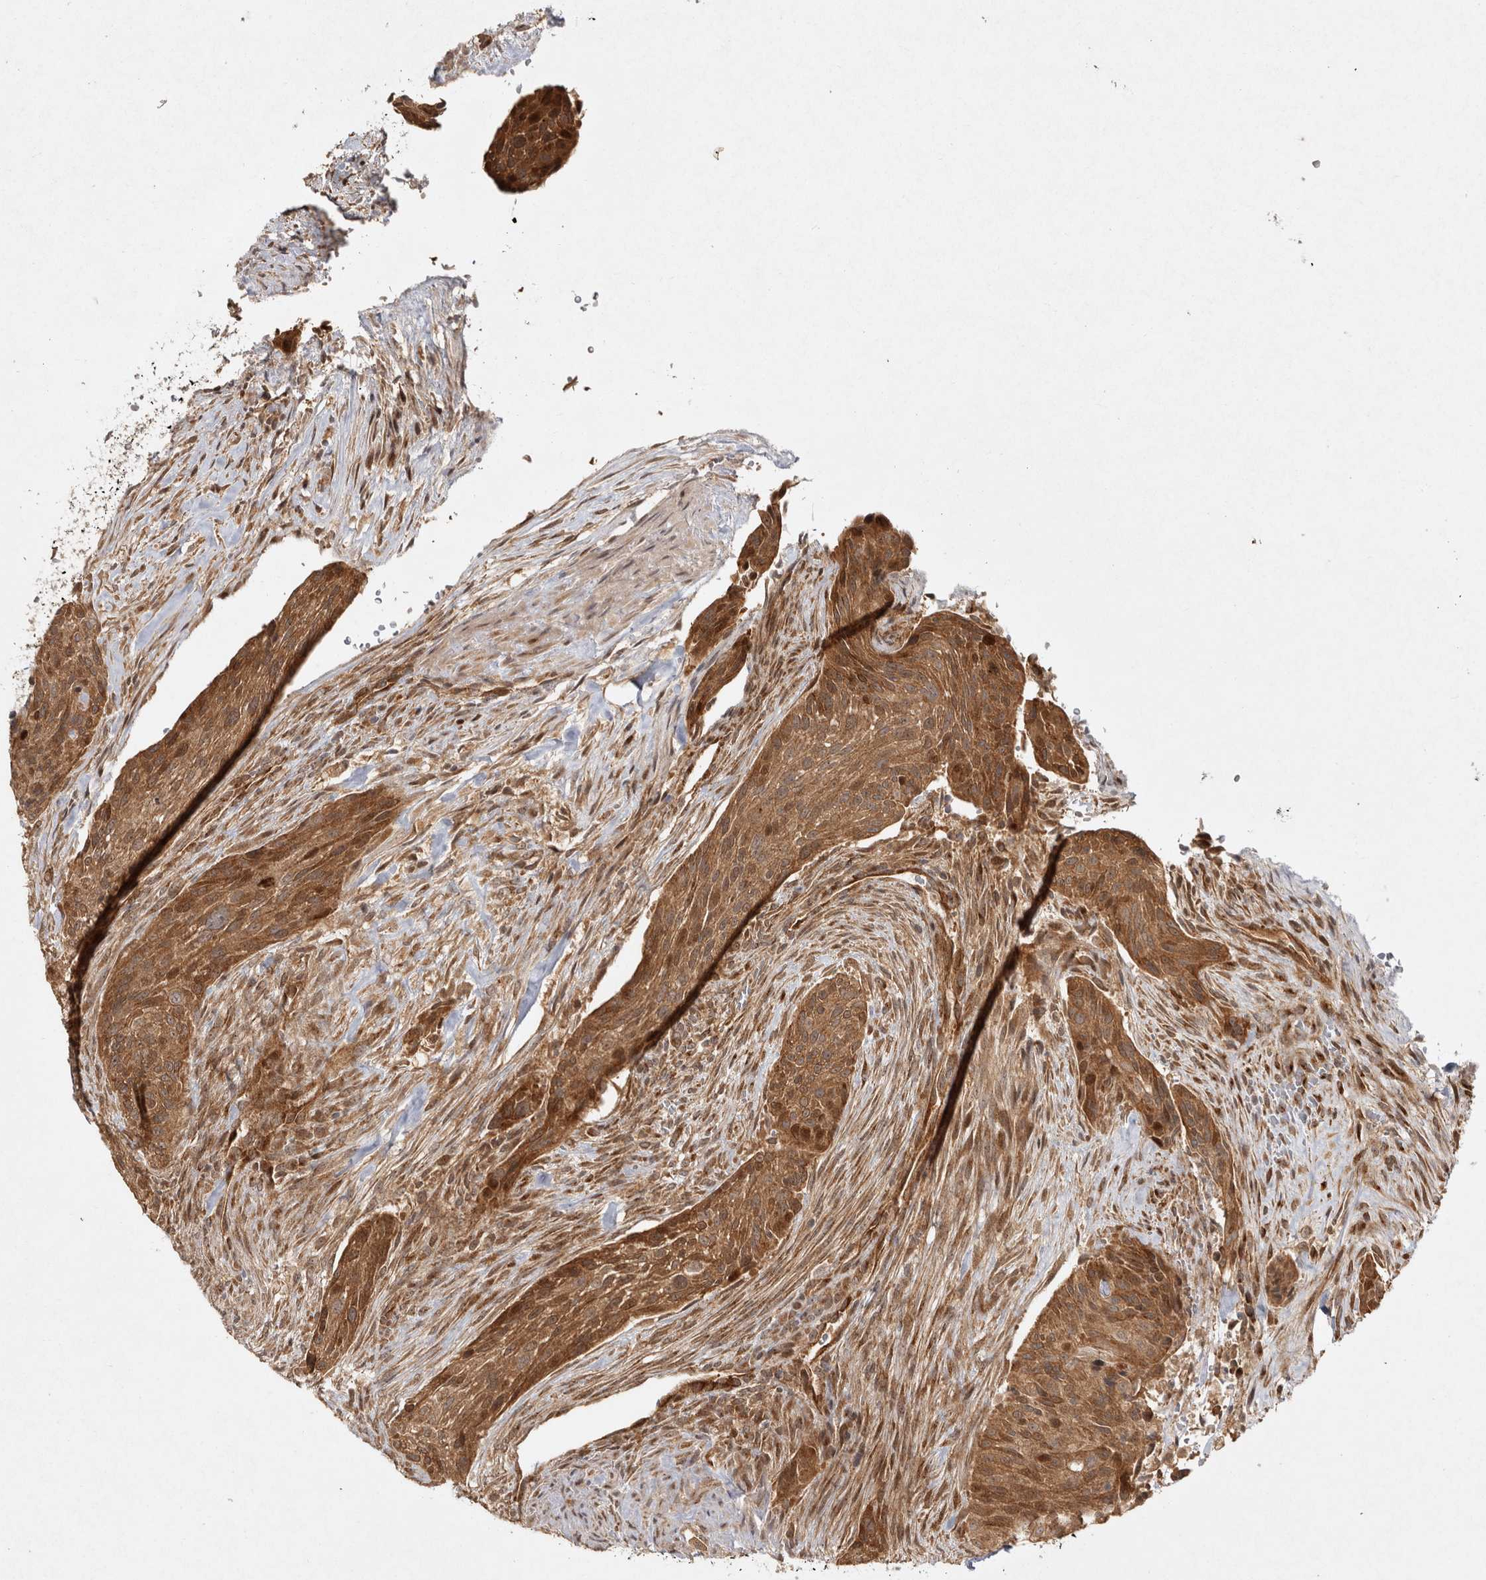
{"staining": {"intensity": "moderate", "quantity": ">75%", "location": "cytoplasmic/membranous,nuclear"}, "tissue": "urothelial cancer", "cell_type": "Tumor cells", "image_type": "cancer", "snomed": [{"axis": "morphology", "description": "Urothelial carcinoma, High grade"}, {"axis": "topography", "description": "Urinary bladder"}], "caption": "Protein analysis of urothelial carcinoma (high-grade) tissue reveals moderate cytoplasmic/membranous and nuclear staining in about >75% of tumor cells.", "gene": "CAMSAP2", "patient": {"sex": "male", "age": 35}}